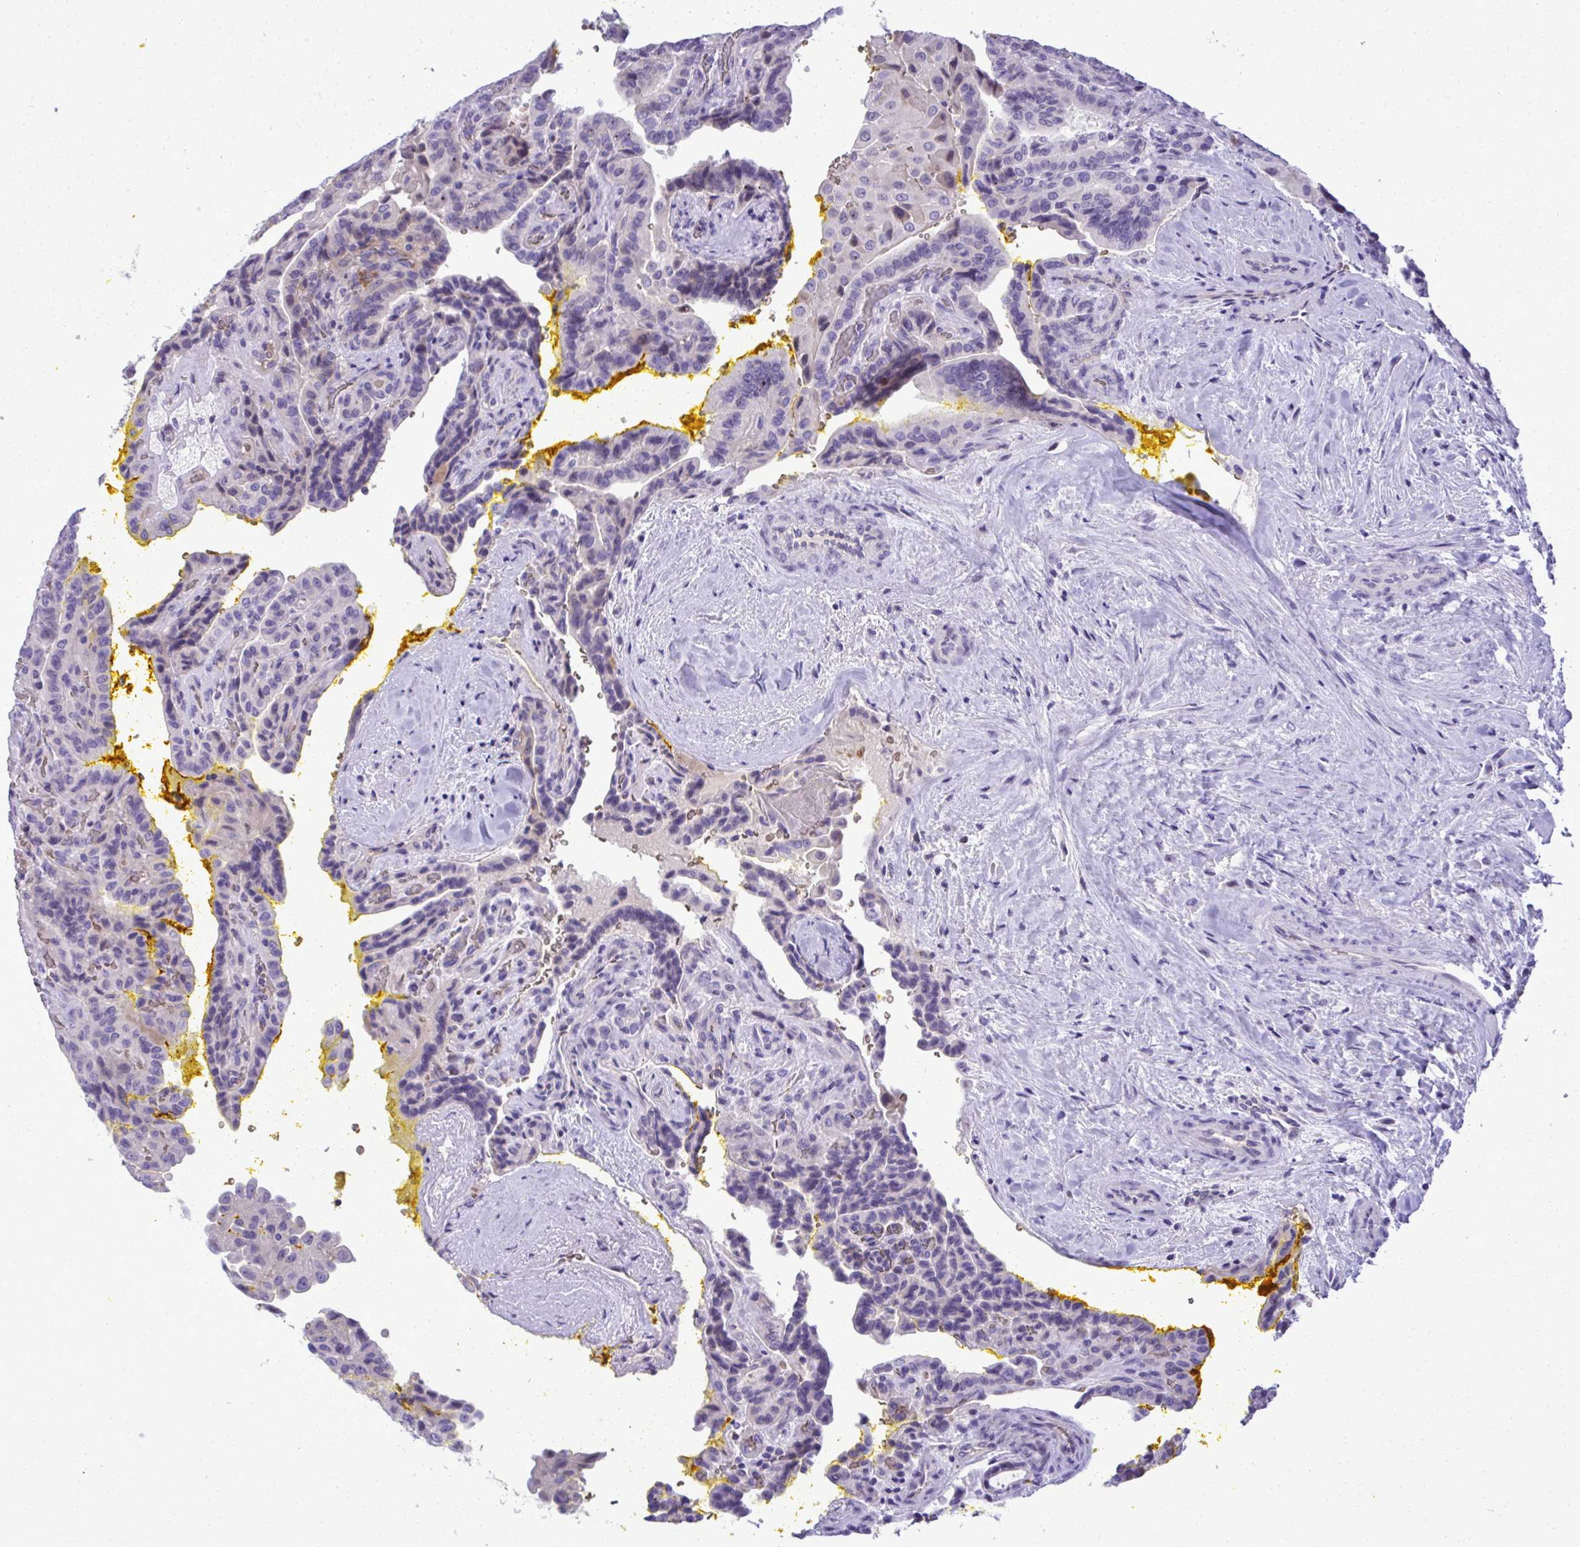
{"staining": {"intensity": "negative", "quantity": "none", "location": "none"}, "tissue": "thyroid cancer", "cell_type": "Tumor cells", "image_type": "cancer", "snomed": [{"axis": "morphology", "description": "Papillary adenocarcinoma, NOS"}, {"axis": "topography", "description": "Thyroid gland"}], "caption": "Micrograph shows no significant protein positivity in tumor cells of thyroid cancer (papillary adenocarcinoma). (DAB (3,3'-diaminobenzidine) IHC with hematoxylin counter stain).", "gene": "PITPNM3", "patient": {"sex": "male", "age": 87}}